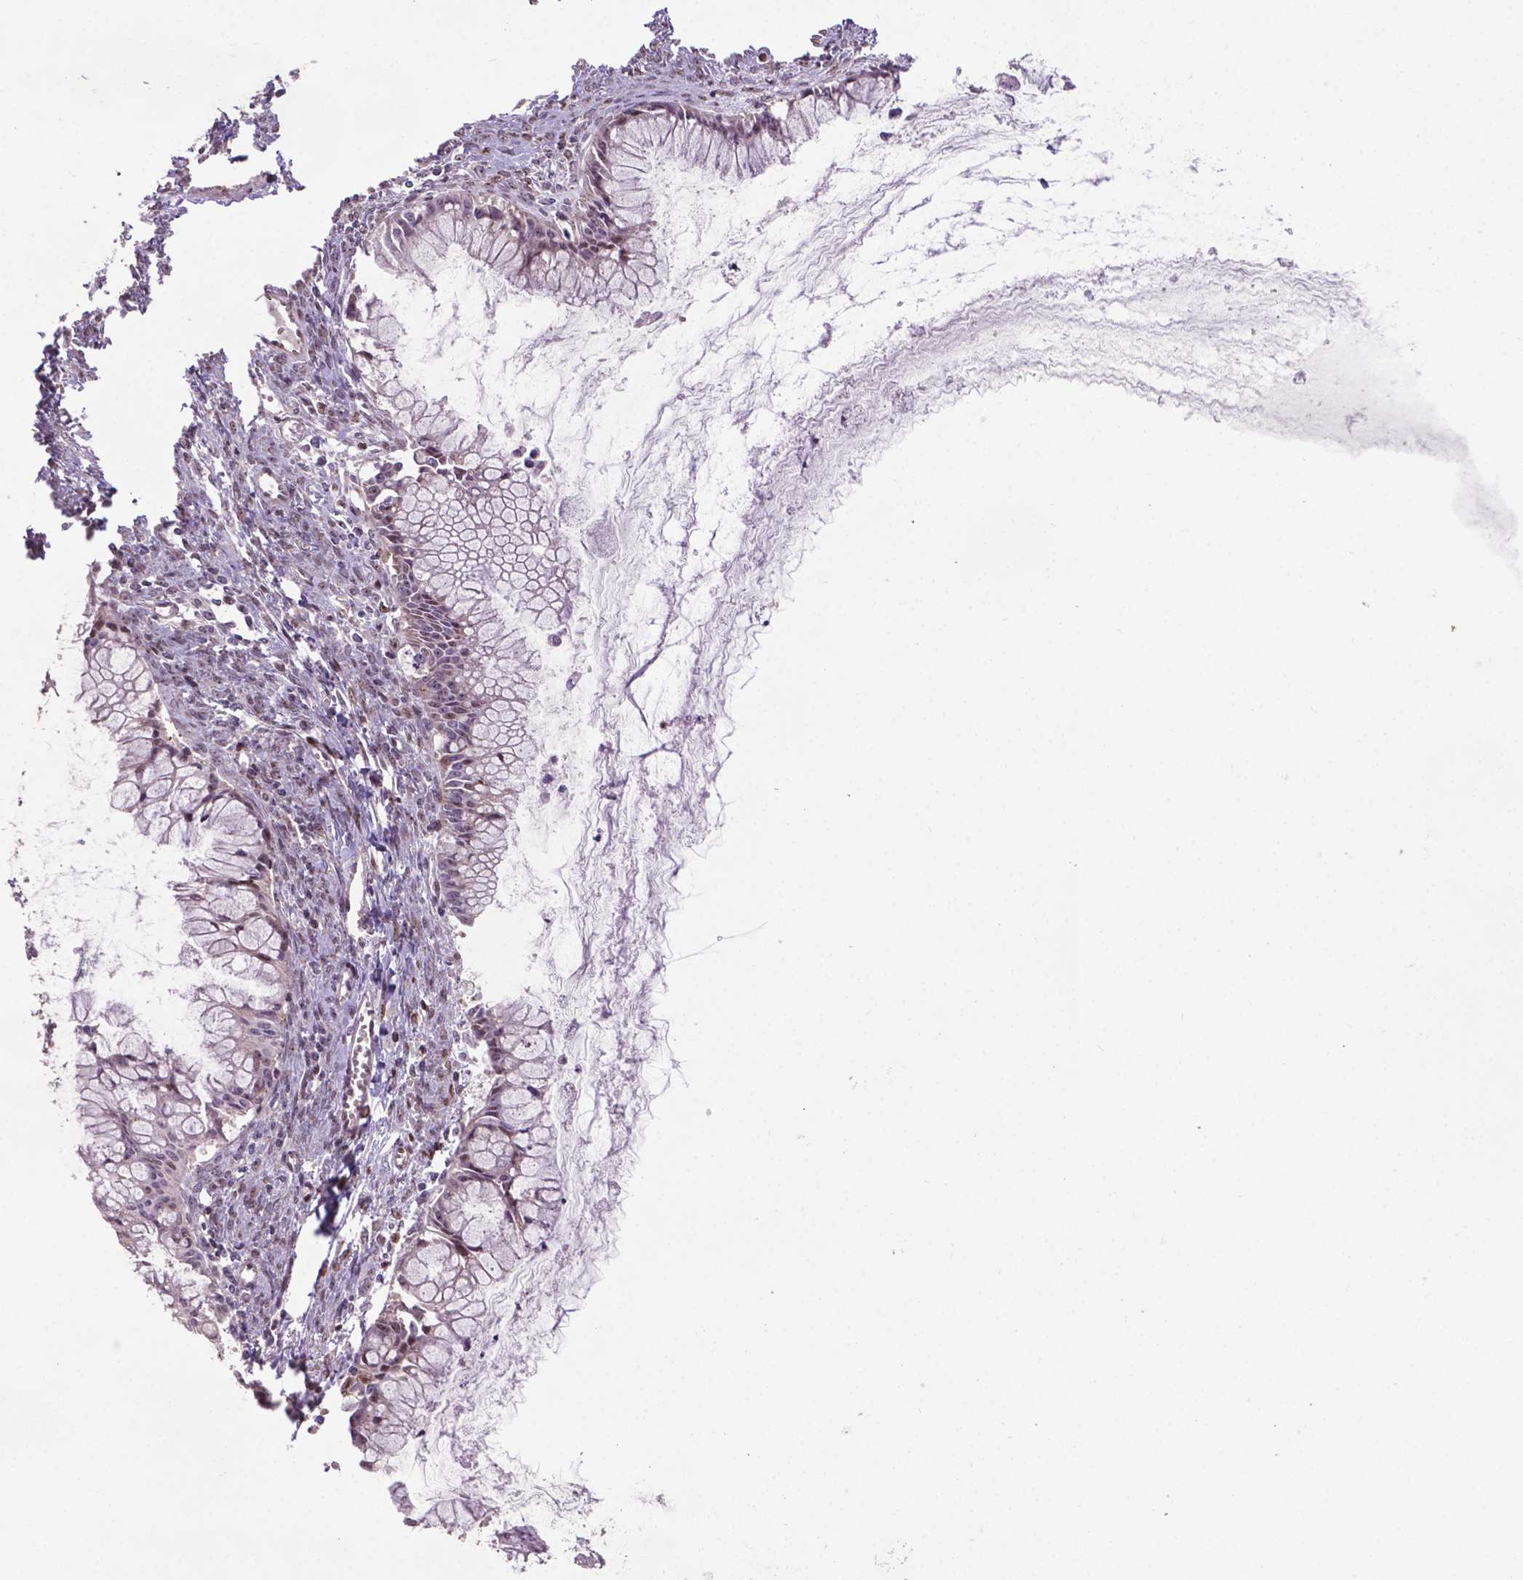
{"staining": {"intensity": "moderate", "quantity": "25%-75%", "location": "nuclear"}, "tissue": "ovarian cancer", "cell_type": "Tumor cells", "image_type": "cancer", "snomed": [{"axis": "morphology", "description": "Cystadenocarcinoma, mucinous, NOS"}, {"axis": "topography", "description": "Ovary"}], "caption": "Brown immunohistochemical staining in ovarian mucinous cystadenocarcinoma shows moderate nuclear staining in about 25%-75% of tumor cells.", "gene": "CSNK2A1", "patient": {"sex": "female", "age": 41}}